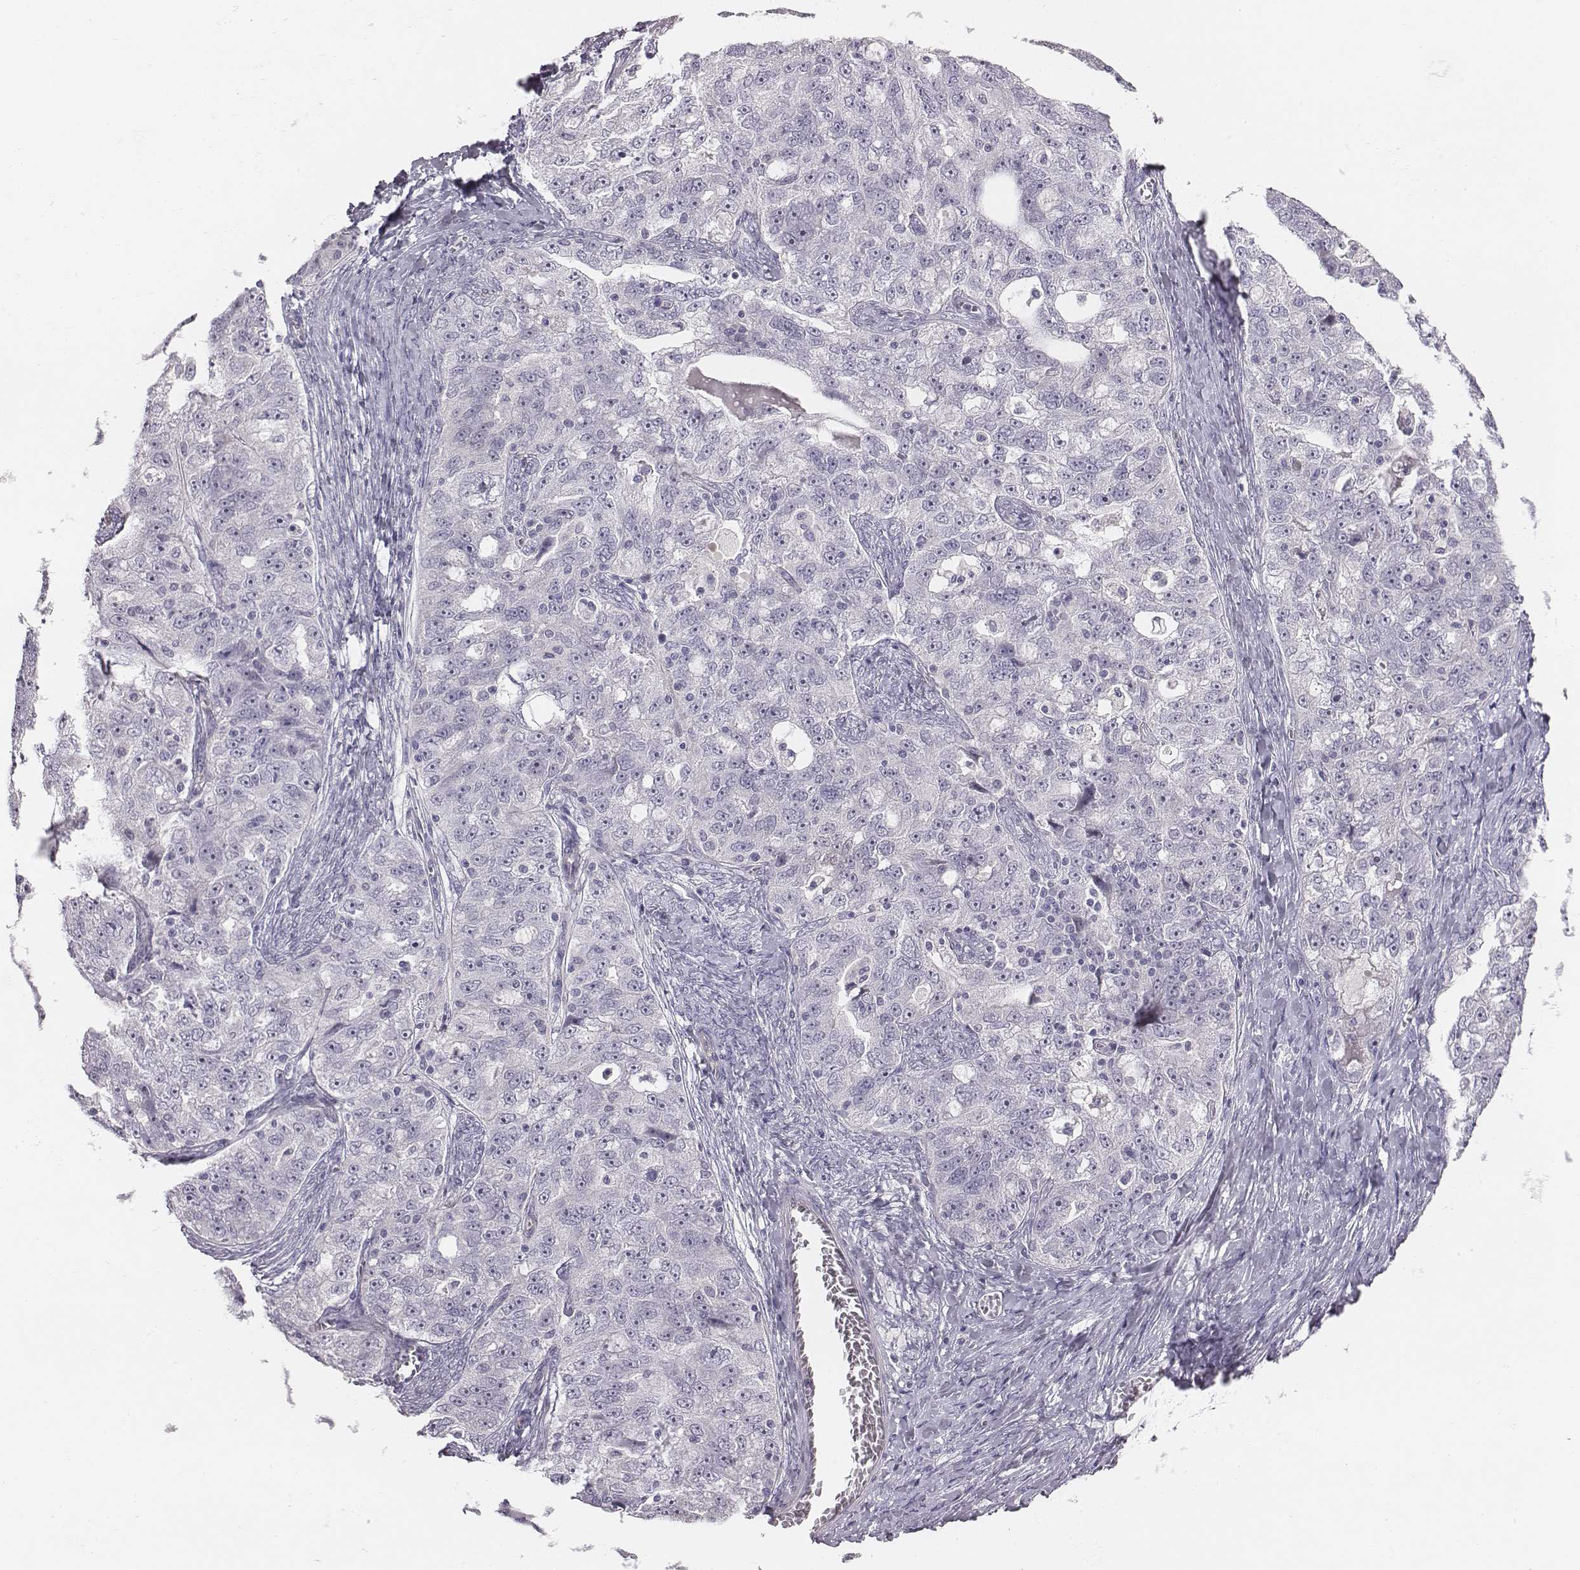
{"staining": {"intensity": "negative", "quantity": "none", "location": "none"}, "tissue": "ovarian cancer", "cell_type": "Tumor cells", "image_type": "cancer", "snomed": [{"axis": "morphology", "description": "Cystadenocarcinoma, serous, NOS"}, {"axis": "topography", "description": "Ovary"}], "caption": "A high-resolution photomicrograph shows immunohistochemistry staining of ovarian cancer (serous cystadenocarcinoma), which reveals no significant expression in tumor cells.", "gene": "CACNG4", "patient": {"sex": "female", "age": 51}}